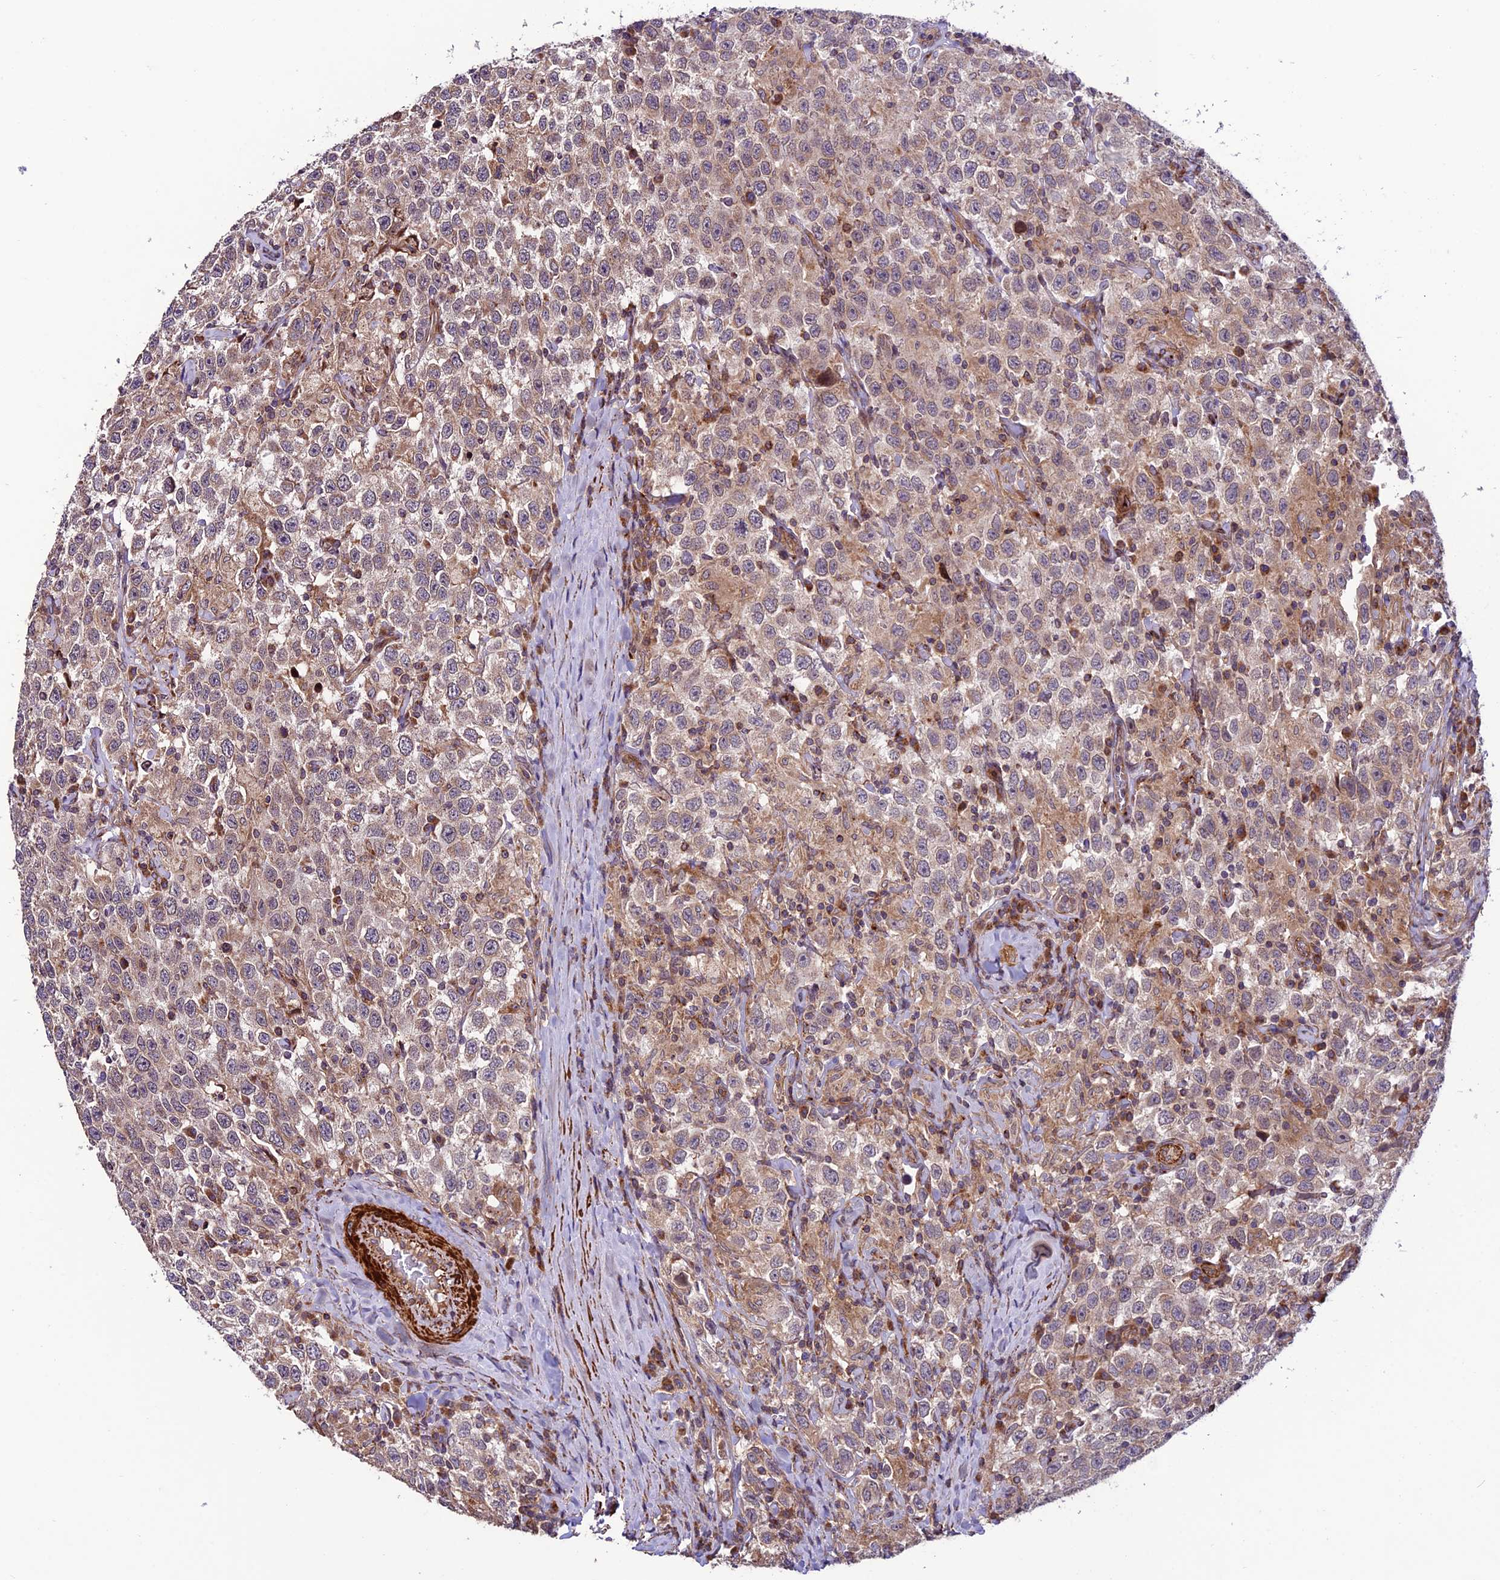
{"staining": {"intensity": "weak", "quantity": "<25%", "location": "cytoplasmic/membranous"}, "tissue": "testis cancer", "cell_type": "Tumor cells", "image_type": "cancer", "snomed": [{"axis": "morphology", "description": "Seminoma, NOS"}, {"axis": "topography", "description": "Testis"}], "caption": "The micrograph demonstrates no staining of tumor cells in testis seminoma.", "gene": "TNIP3", "patient": {"sex": "male", "age": 41}}